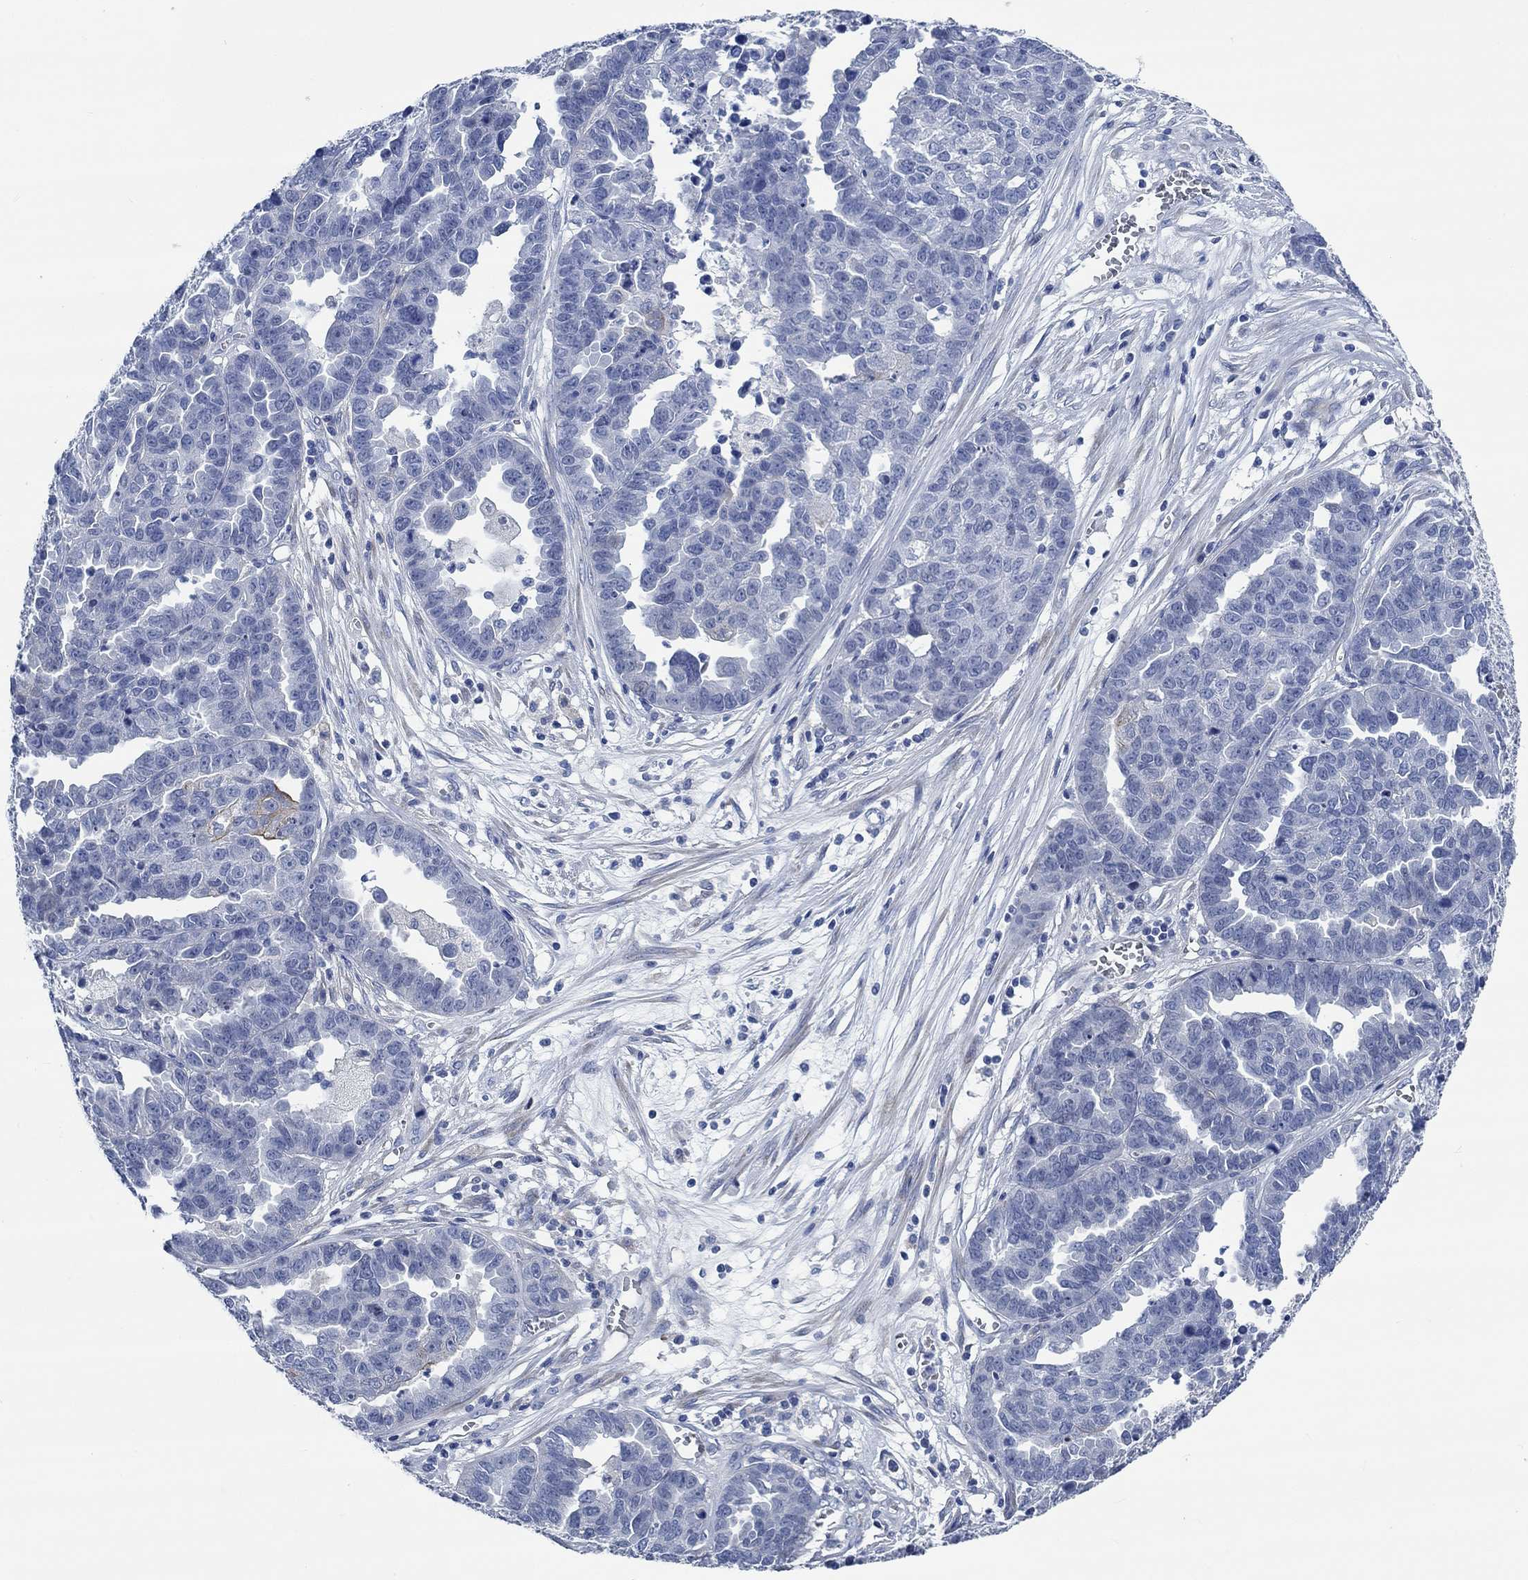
{"staining": {"intensity": "negative", "quantity": "none", "location": "none"}, "tissue": "ovarian cancer", "cell_type": "Tumor cells", "image_type": "cancer", "snomed": [{"axis": "morphology", "description": "Cystadenocarcinoma, serous, NOS"}, {"axis": "topography", "description": "Ovary"}], "caption": "IHC of serous cystadenocarcinoma (ovarian) displays no expression in tumor cells.", "gene": "SVEP1", "patient": {"sex": "female", "age": 87}}